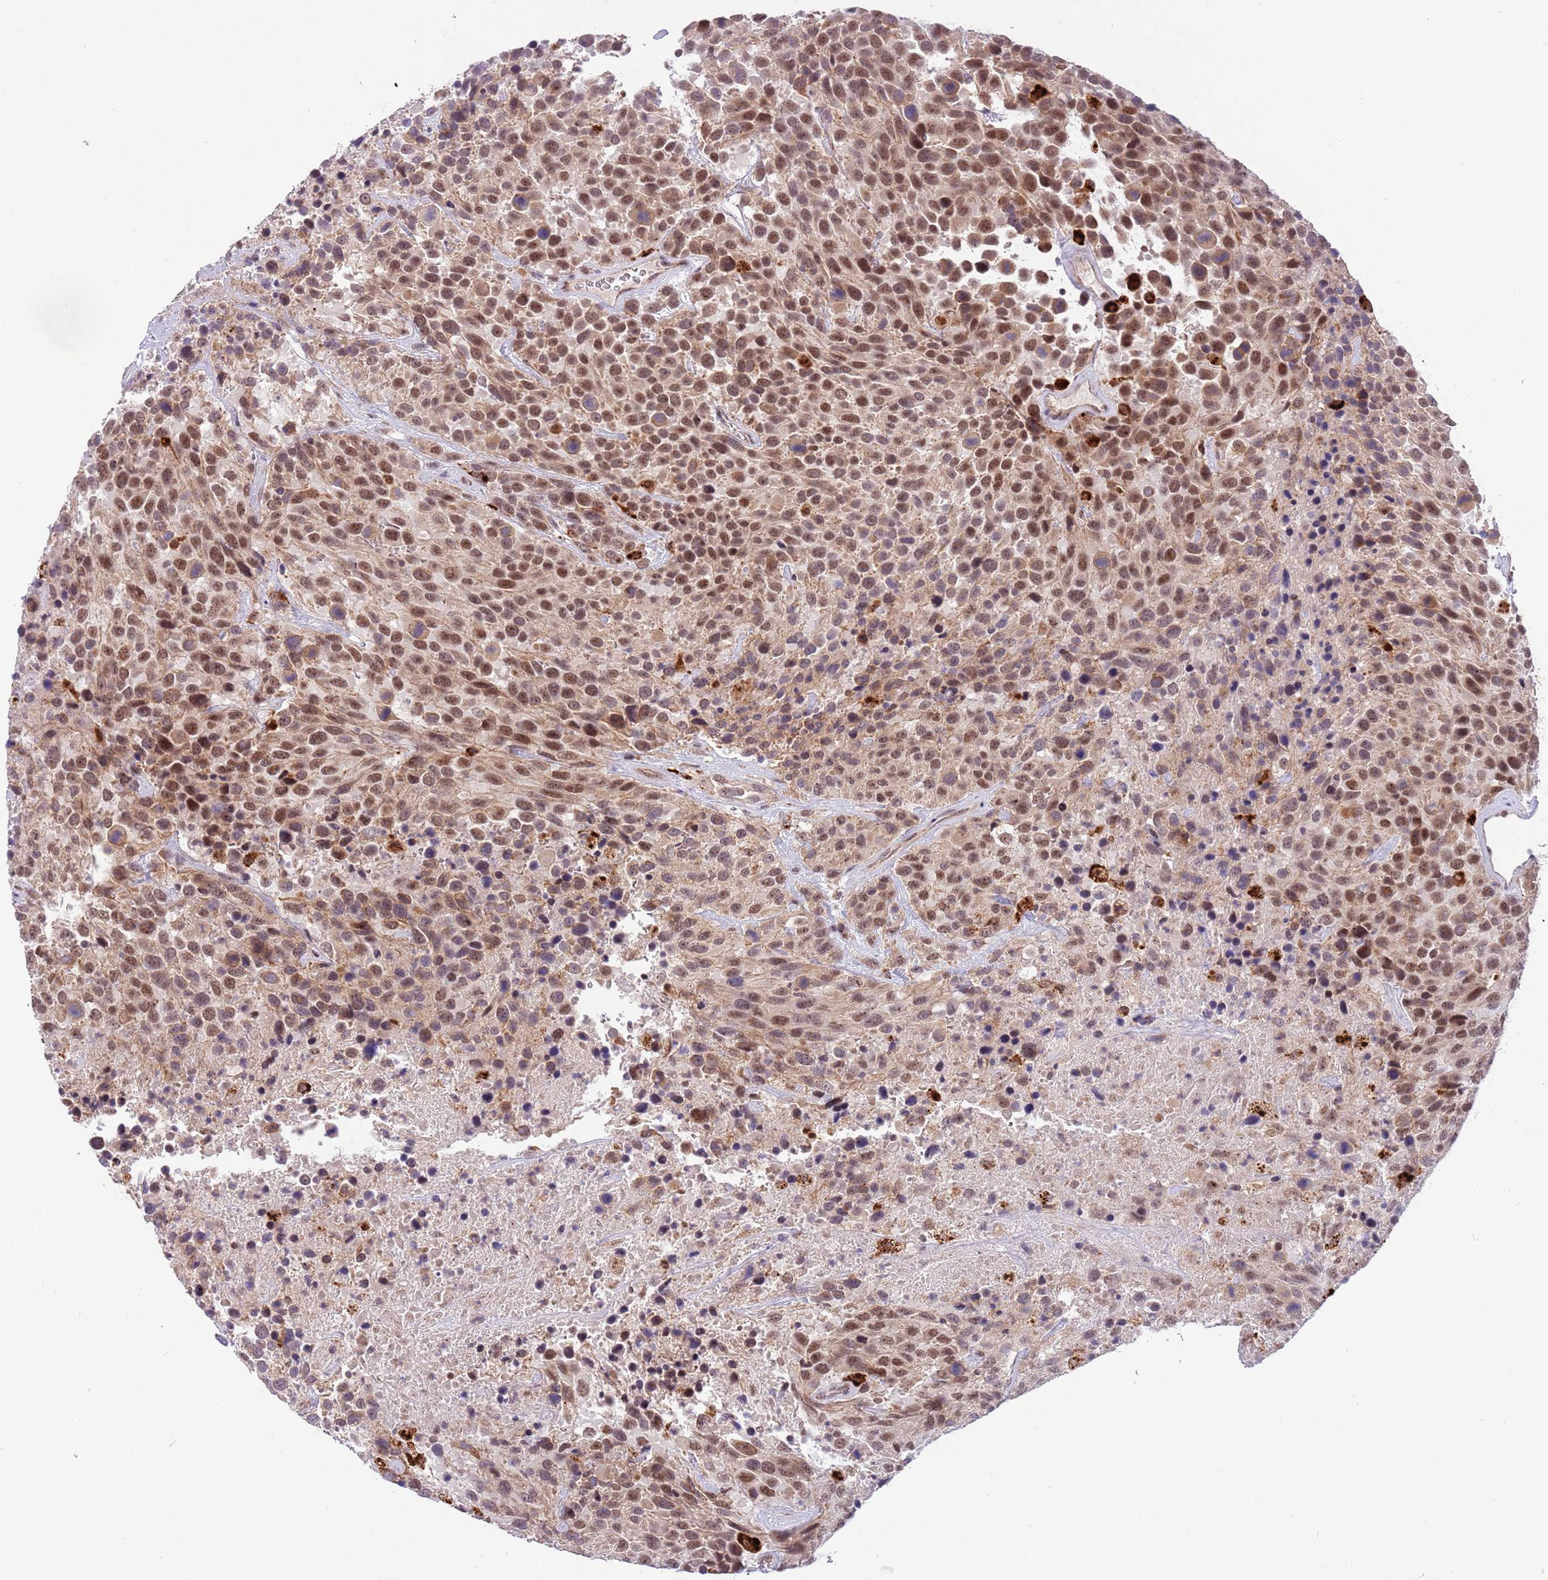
{"staining": {"intensity": "moderate", "quantity": ">75%", "location": "cytoplasmic/membranous,nuclear"}, "tissue": "urothelial cancer", "cell_type": "Tumor cells", "image_type": "cancer", "snomed": [{"axis": "morphology", "description": "Urothelial carcinoma, High grade"}, {"axis": "topography", "description": "Urinary bladder"}], "caption": "Urothelial carcinoma (high-grade) stained for a protein reveals moderate cytoplasmic/membranous and nuclear positivity in tumor cells.", "gene": "TRIM27", "patient": {"sex": "female", "age": 70}}